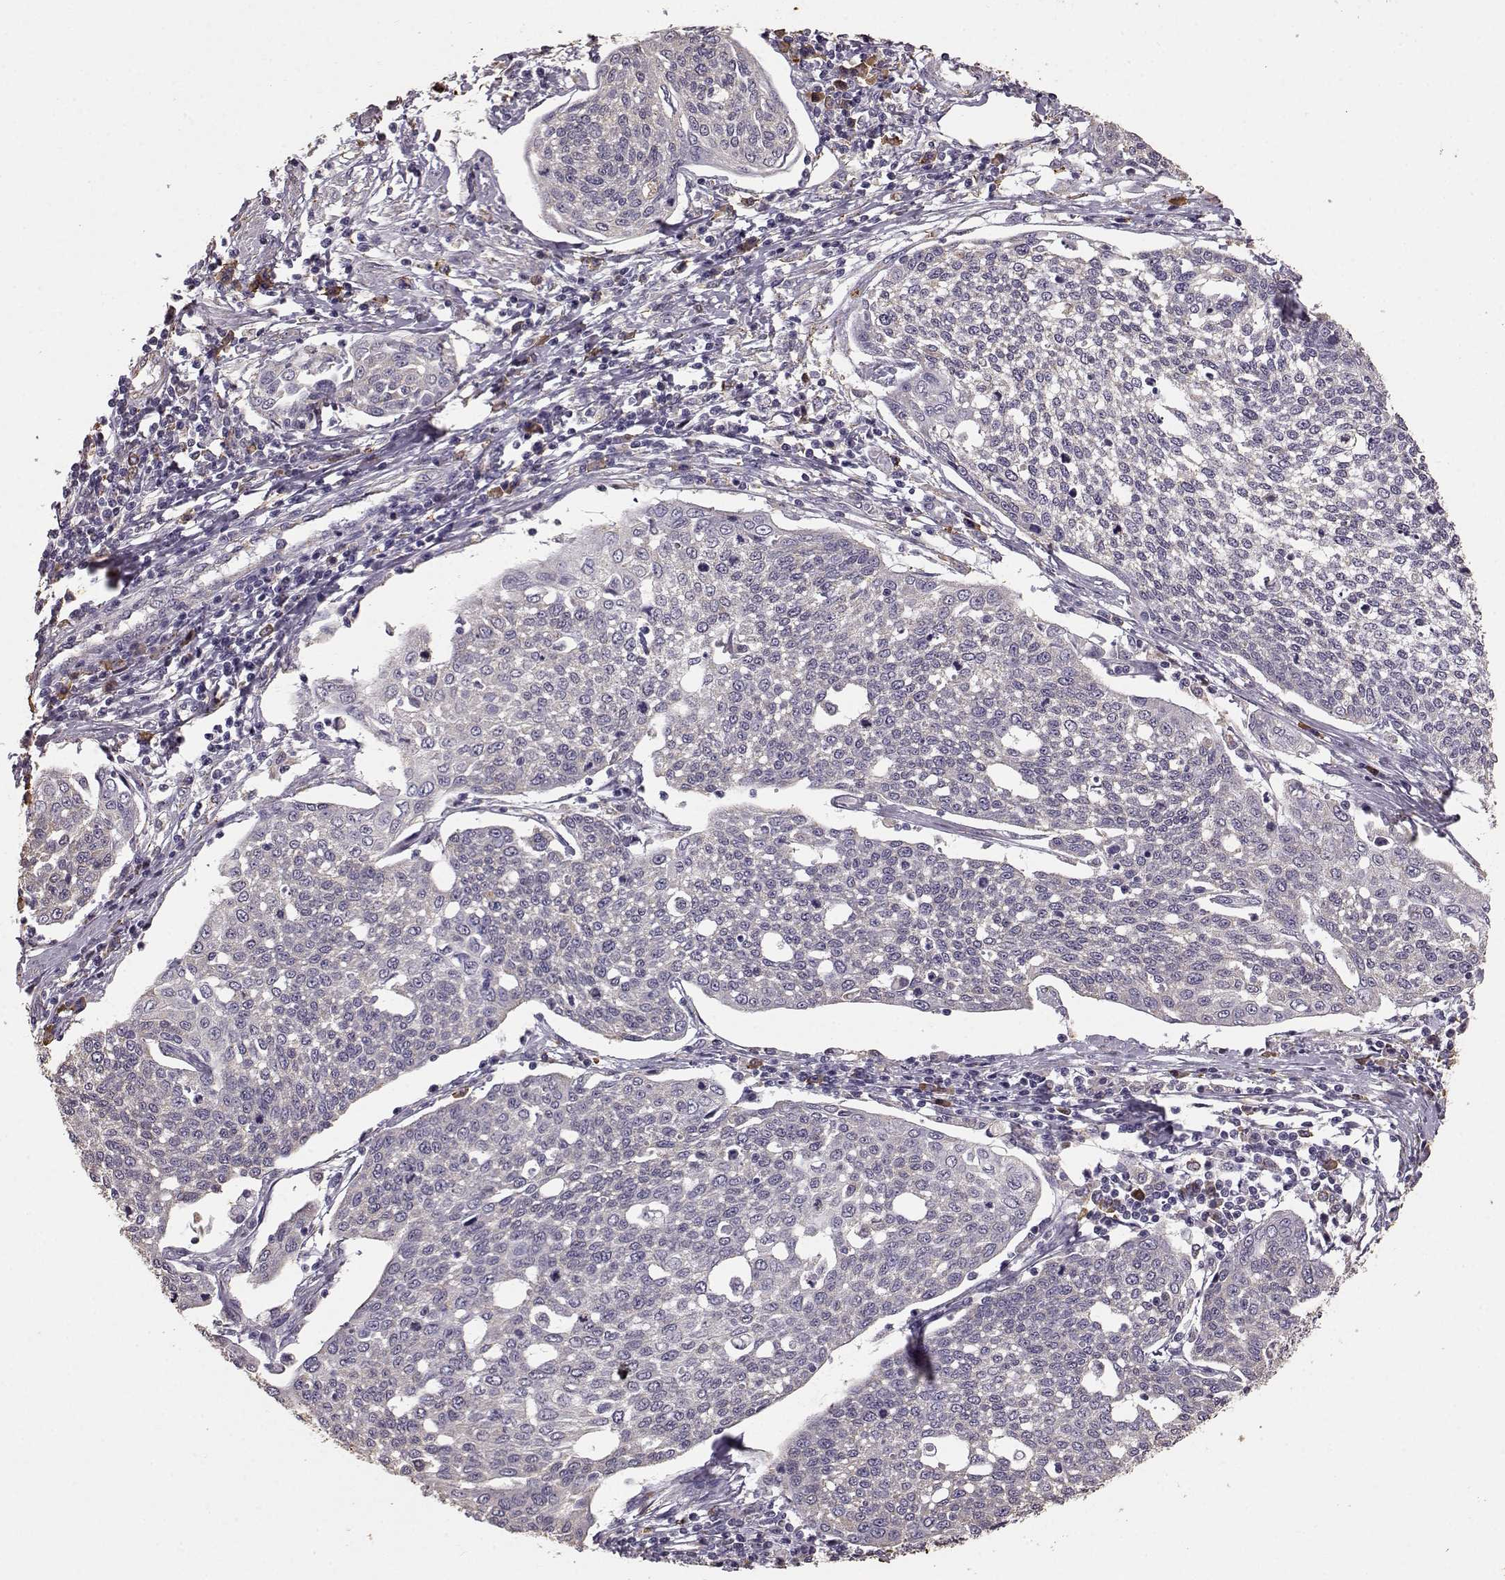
{"staining": {"intensity": "negative", "quantity": "none", "location": "none"}, "tissue": "cervical cancer", "cell_type": "Tumor cells", "image_type": "cancer", "snomed": [{"axis": "morphology", "description": "Squamous cell carcinoma, NOS"}, {"axis": "topography", "description": "Cervix"}], "caption": "Immunohistochemical staining of human cervical cancer exhibits no significant staining in tumor cells.", "gene": "GABRG3", "patient": {"sex": "female", "age": 34}}